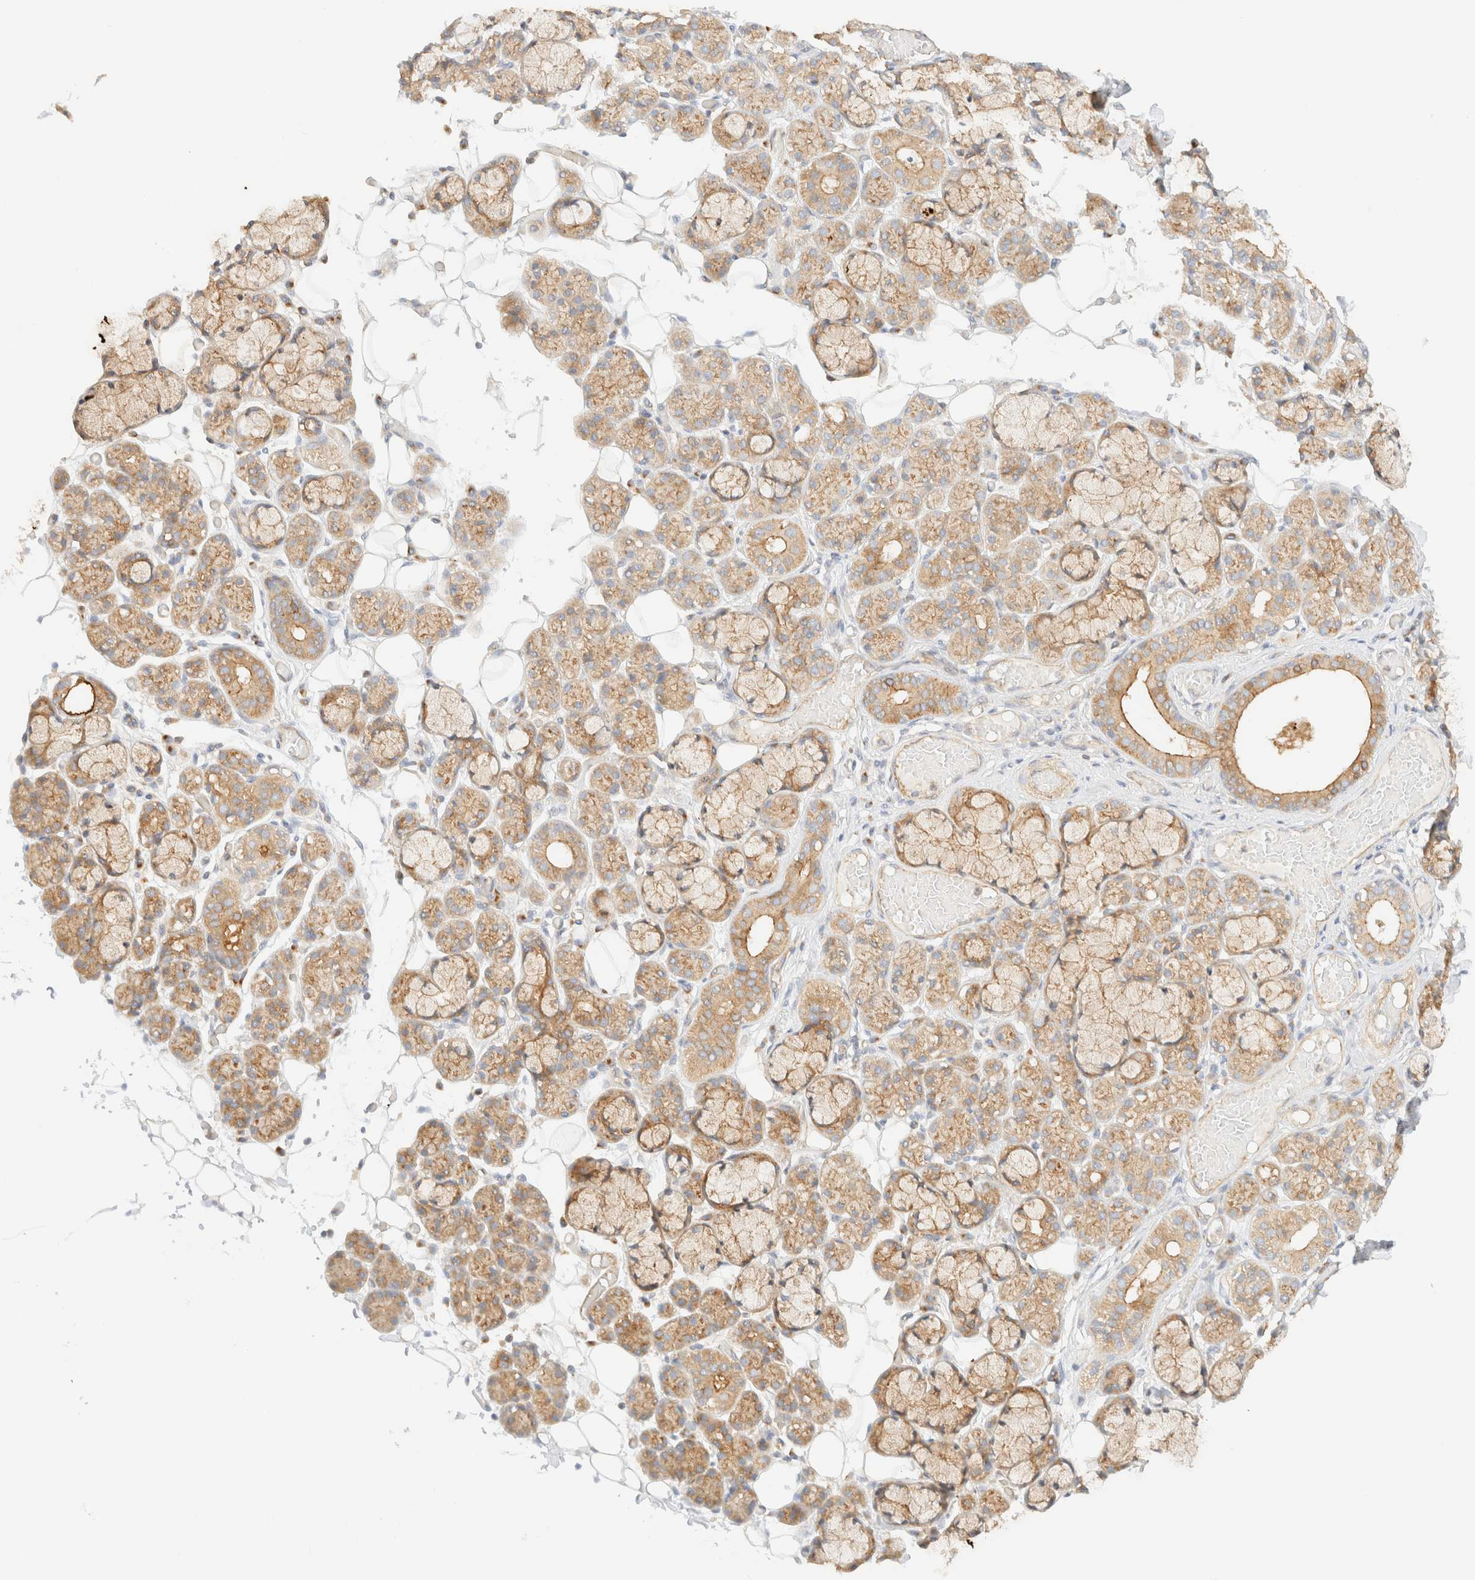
{"staining": {"intensity": "moderate", "quantity": "25%-75%", "location": "cytoplasmic/membranous"}, "tissue": "salivary gland", "cell_type": "Glandular cells", "image_type": "normal", "snomed": [{"axis": "morphology", "description": "Normal tissue, NOS"}, {"axis": "topography", "description": "Salivary gland"}], "caption": "Immunohistochemistry micrograph of unremarkable salivary gland: human salivary gland stained using immunohistochemistry (IHC) exhibits medium levels of moderate protein expression localized specifically in the cytoplasmic/membranous of glandular cells, appearing as a cytoplasmic/membranous brown color.", "gene": "MYO10", "patient": {"sex": "male", "age": 63}}